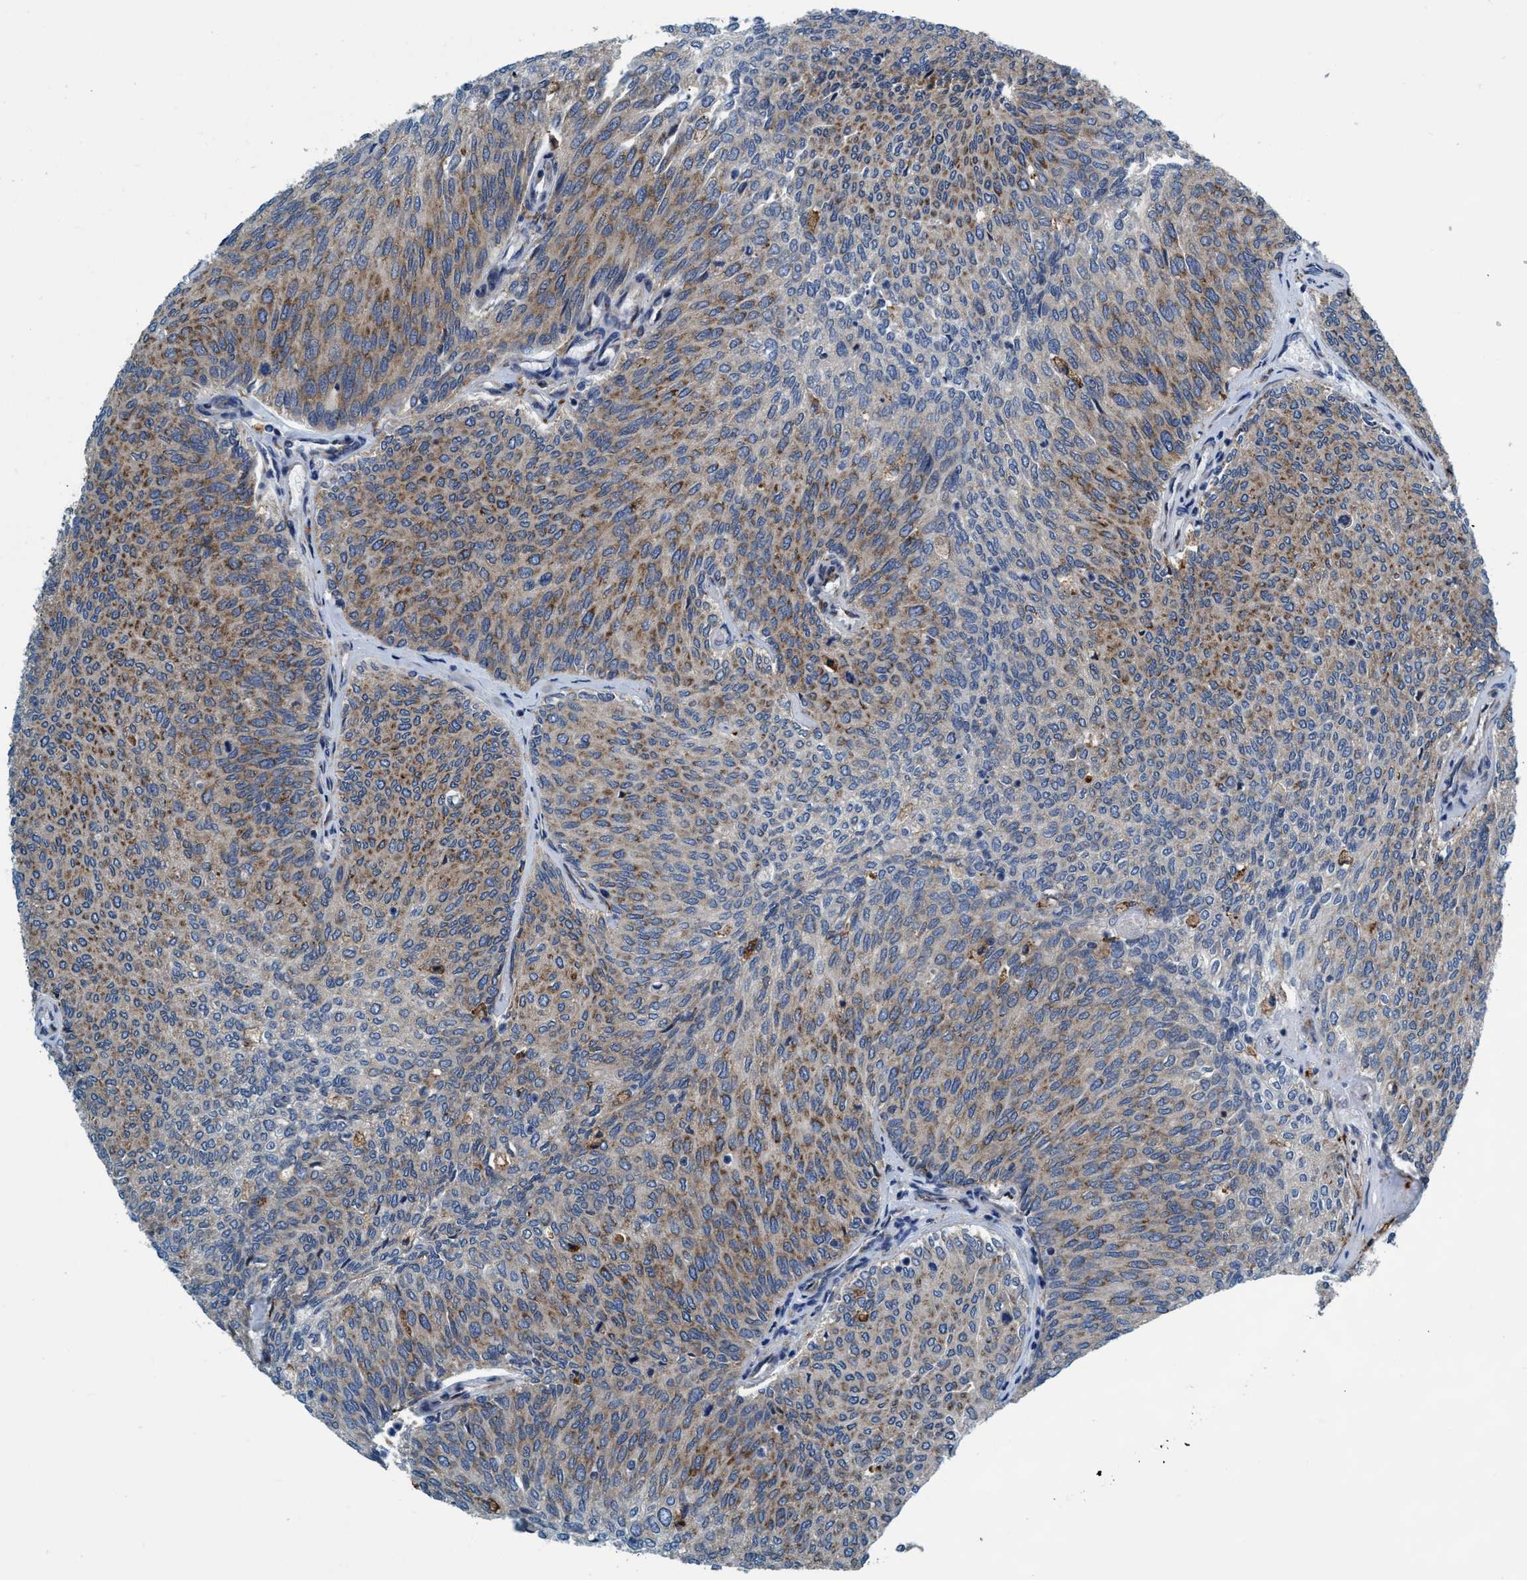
{"staining": {"intensity": "moderate", "quantity": ">75%", "location": "cytoplasmic/membranous"}, "tissue": "urothelial cancer", "cell_type": "Tumor cells", "image_type": "cancer", "snomed": [{"axis": "morphology", "description": "Urothelial carcinoma, Low grade"}, {"axis": "topography", "description": "Urinary bladder"}], "caption": "Urothelial cancer stained for a protein reveals moderate cytoplasmic/membranous positivity in tumor cells.", "gene": "ARMC9", "patient": {"sex": "female", "age": 79}}